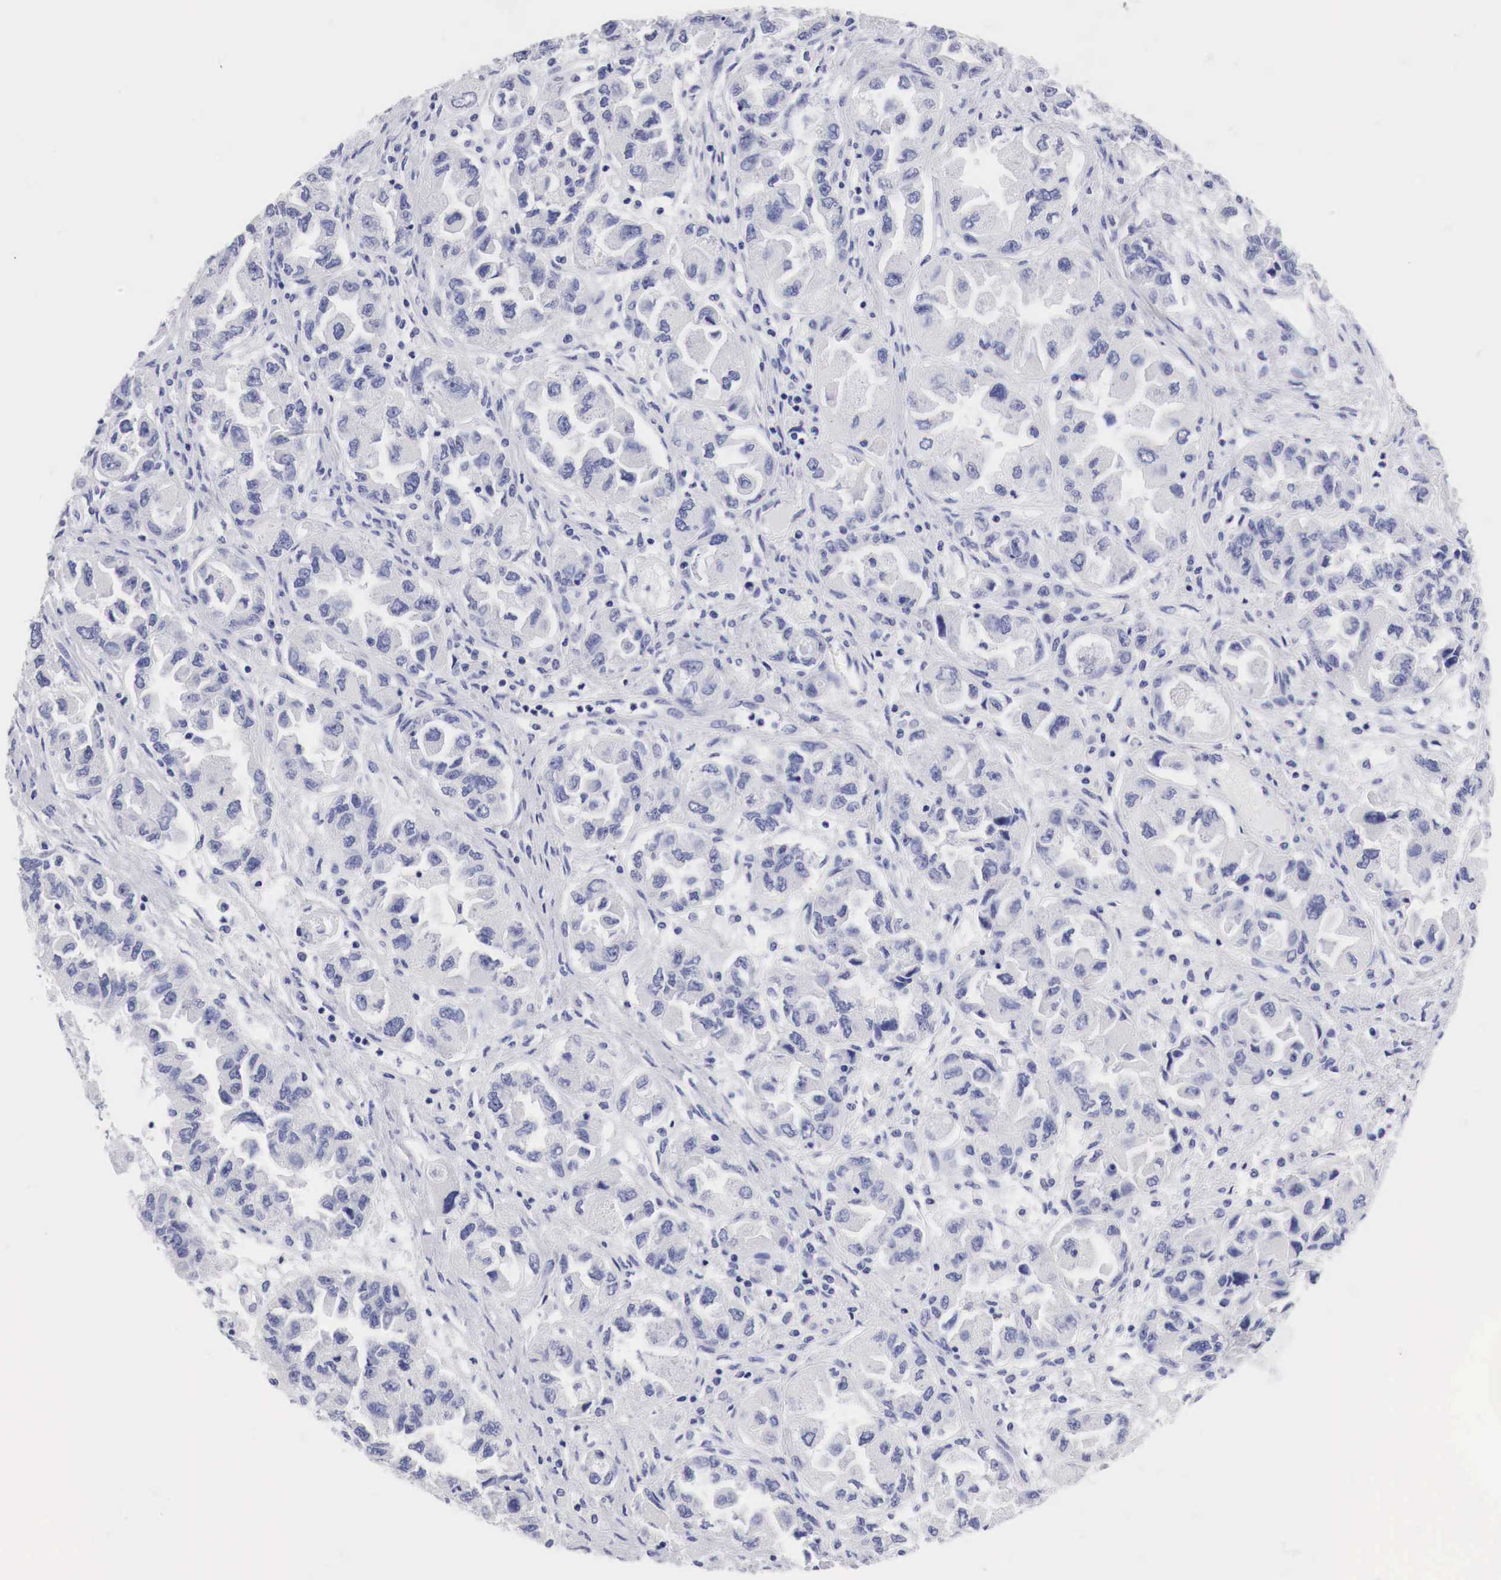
{"staining": {"intensity": "negative", "quantity": "none", "location": "none"}, "tissue": "ovarian cancer", "cell_type": "Tumor cells", "image_type": "cancer", "snomed": [{"axis": "morphology", "description": "Cystadenocarcinoma, serous, NOS"}, {"axis": "topography", "description": "Ovary"}], "caption": "Tumor cells show no significant protein expression in ovarian cancer (serous cystadenocarcinoma). (DAB (3,3'-diaminobenzidine) immunohistochemistry (IHC) with hematoxylin counter stain).", "gene": "TYR", "patient": {"sex": "female", "age": 84}}